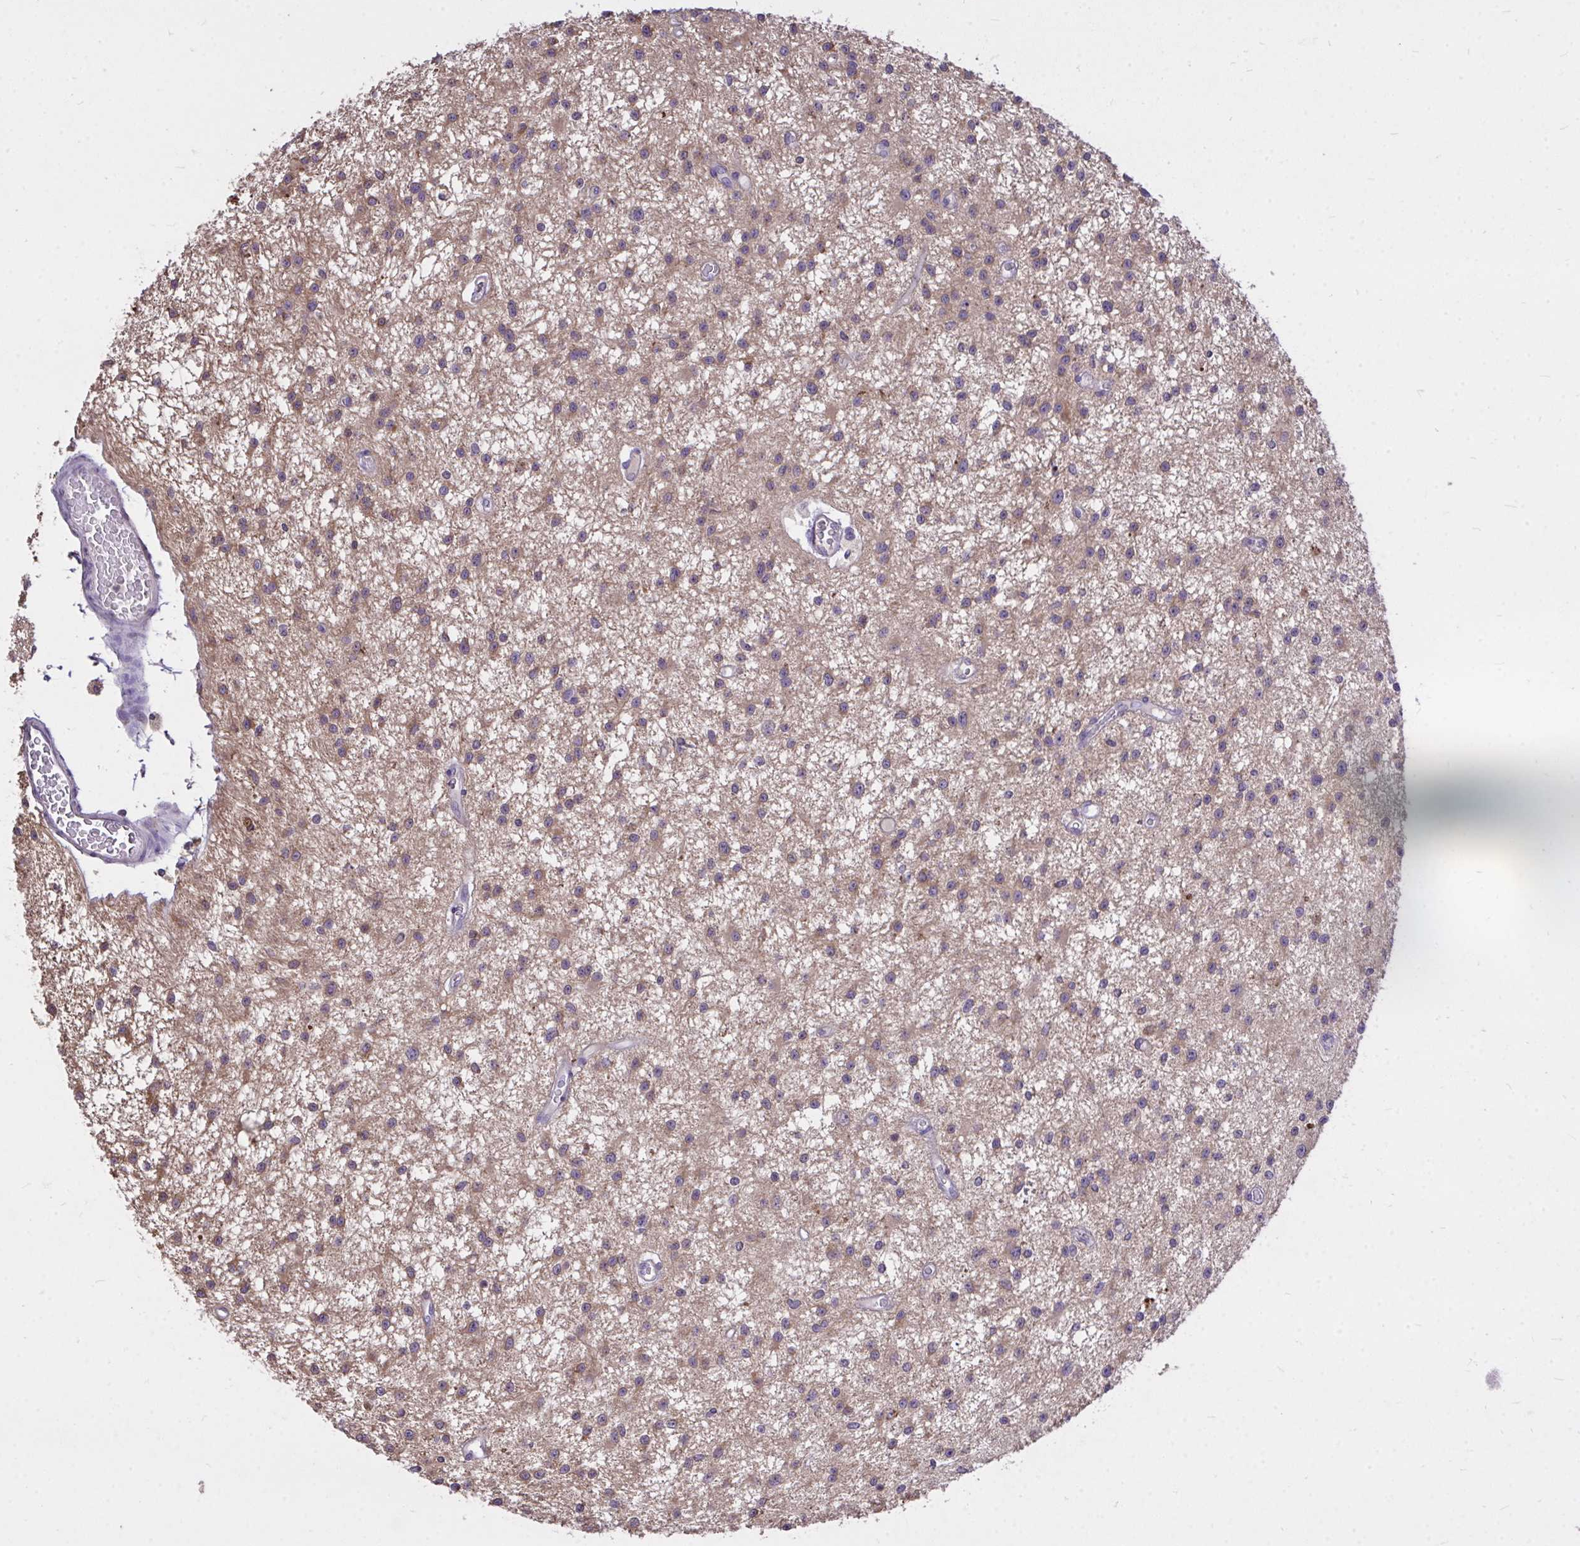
{"staining": {"intensity": "weak", "quantity": ">75%", "location": "cytoplasmic/membranous"}, "tissue": "glioma", "cell_type": "Tumor cells", "image_type": "cancer", "snomed": [{"axis": "morphology", "description": "Glioma, malignant, Low grade"}, {"axis": "topography", "description": "Brain"}], "caption": "This image demonstrates IHC staining of malignant low-grade glioma, with low weak cytoplasmic/membranous expression in approximately >75% of tumor cells.", "gene": "MPC2", "patient": {"sex": "male", "age": 43}}